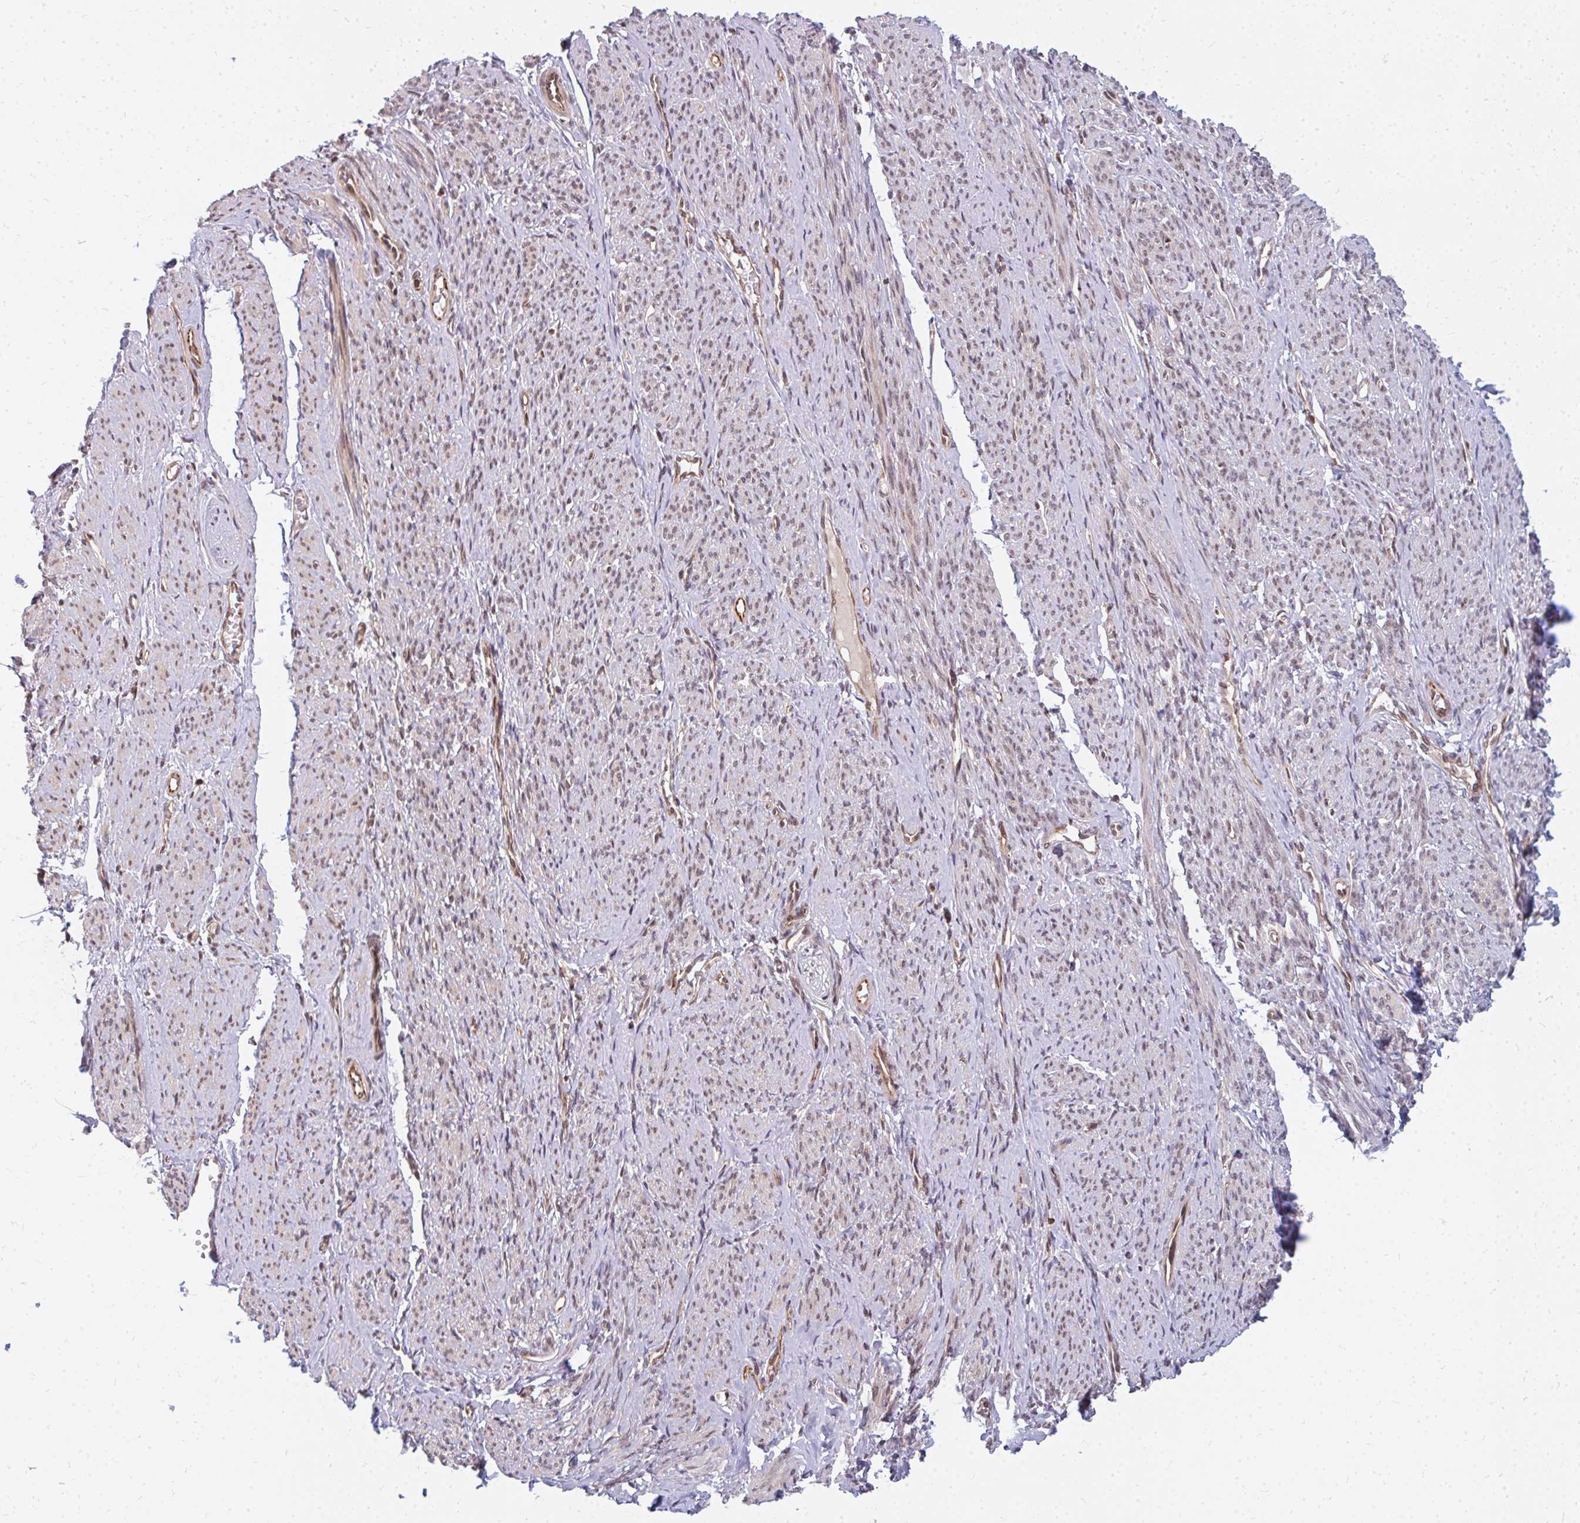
{"staining": {"intensity": "weak", "quantity": ">75%", "location": "cytoplasmic/membranous,nuclear"}, "tissue": "smooth muscle", "cell_type": "Smooth muscle cells", "image_type": "normal", "snomed": [{"axis": "morphology", "description": "Normal tissue, NOS"}, {"axis": "topography", "description": "Smooth muscle"}], "caption": "Smooth muscle stained with a brown dye exhibits weak cytoplasmic/membranous,nuclear positive expression in approximately >75% of smooth muscle cells.", "gene": "GTF3C6", "patient": {"sex": "female", "age": 65}}